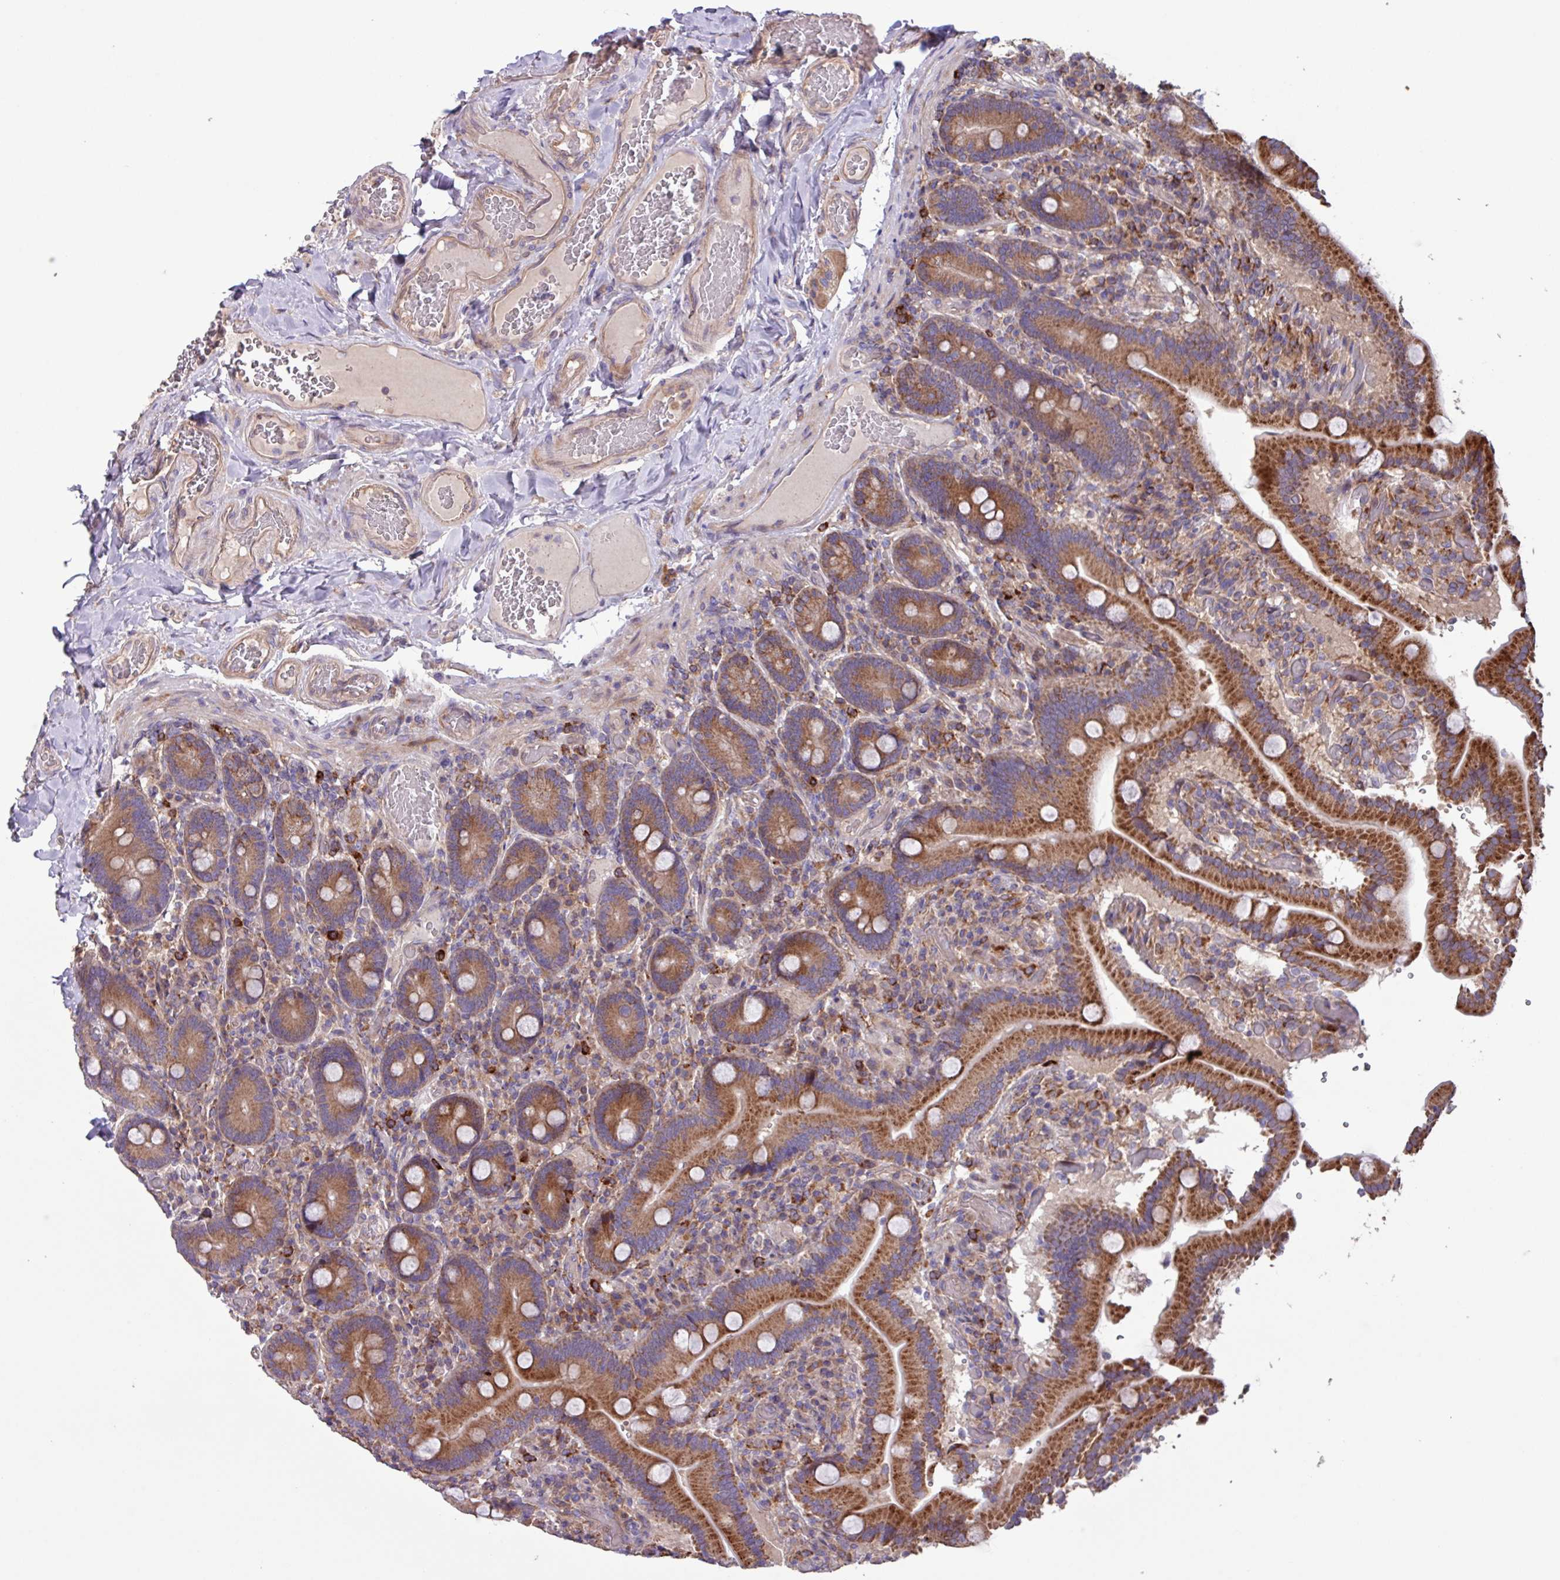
{"staining": {"intensity": "strong", "quantity": ">75%", "location": "cytoplasmic/membranous"}, "tissue": "duodenum", "cell_type": "Glandular cells", "image_type": "normal", "snomed": [{"axis": "morphology", "description": "Normal tissue, NOS"}, {"axis": "topography", "description": "Duodenum"}], "caption": "Immunohistochemical staining of benign human duodenum shows >75% levels of strong cytoplasmic/membranous protein staining in about >75% of glandular cells. The protein of interest is stained brown, and the nuclei are stained in blue (DAB (3,3'-diaminobenzidine) IHC with brightfield microscopy, high magnification).", "gene": "PTPRQ", "patient": {"sex": "female", "age": 62}}